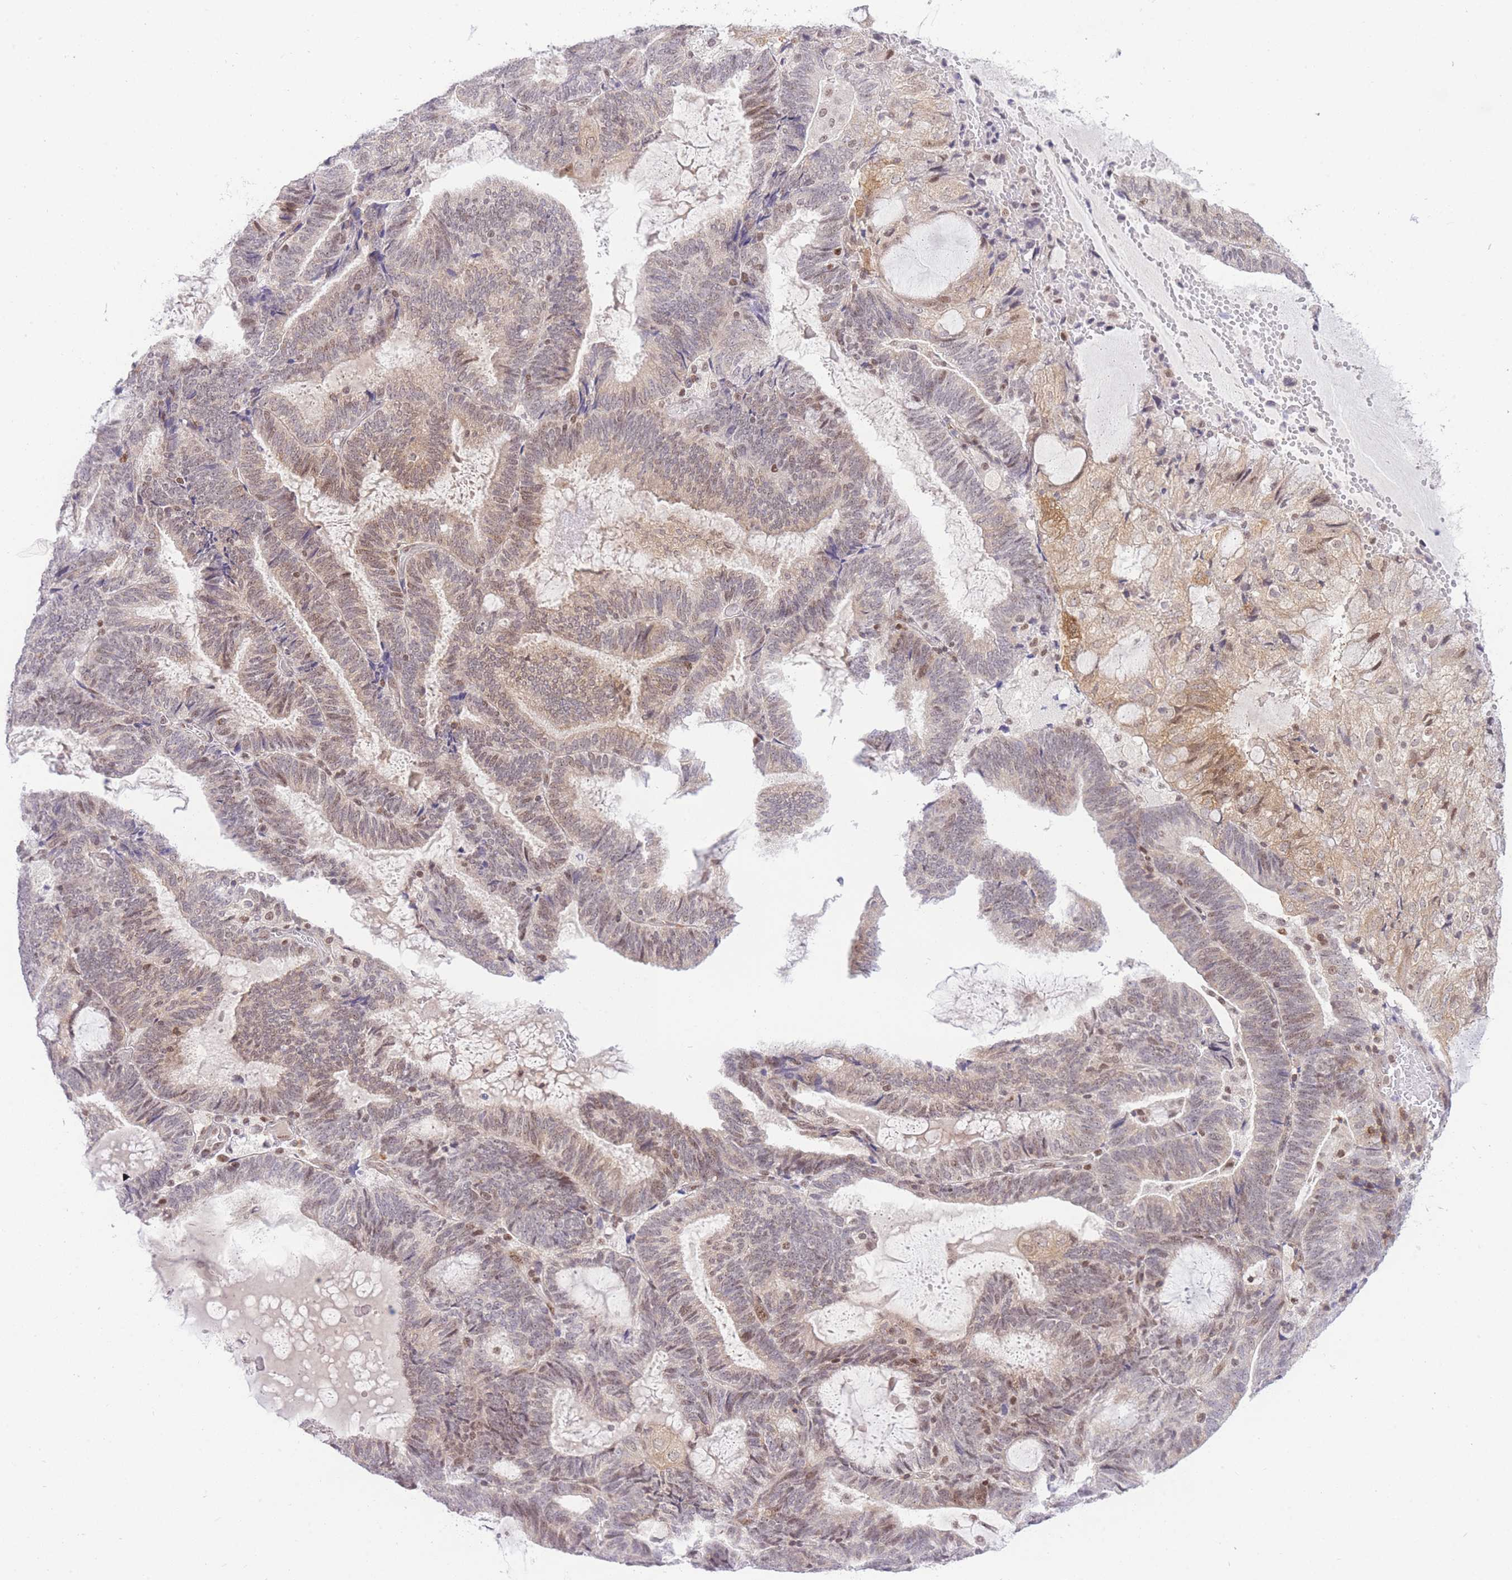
{"staining": {"intensity": "weak", "quantity": "25%-75%", "location": "nuclear"}, "tissue": "endometrial cancer", "cell_type": "Tumor cells", "image_type": "cancer", "snomed": [{"axis": "morphology", "description": "Adenocarcinoma, NOS"}, {"axis": "topography", "description": "Endometrium"}], "caption": "Immunohistochemistry (IHC) of endometrial cancer (adenocarcinoma) displays low levels of weak nuclear positivity in about 25%-75% of tumor cells. (brown staining indicates protein expression, while blue staining denotes nuclei).", "gene": "STK39", "patient": {"sex": "female", "age": 81}}